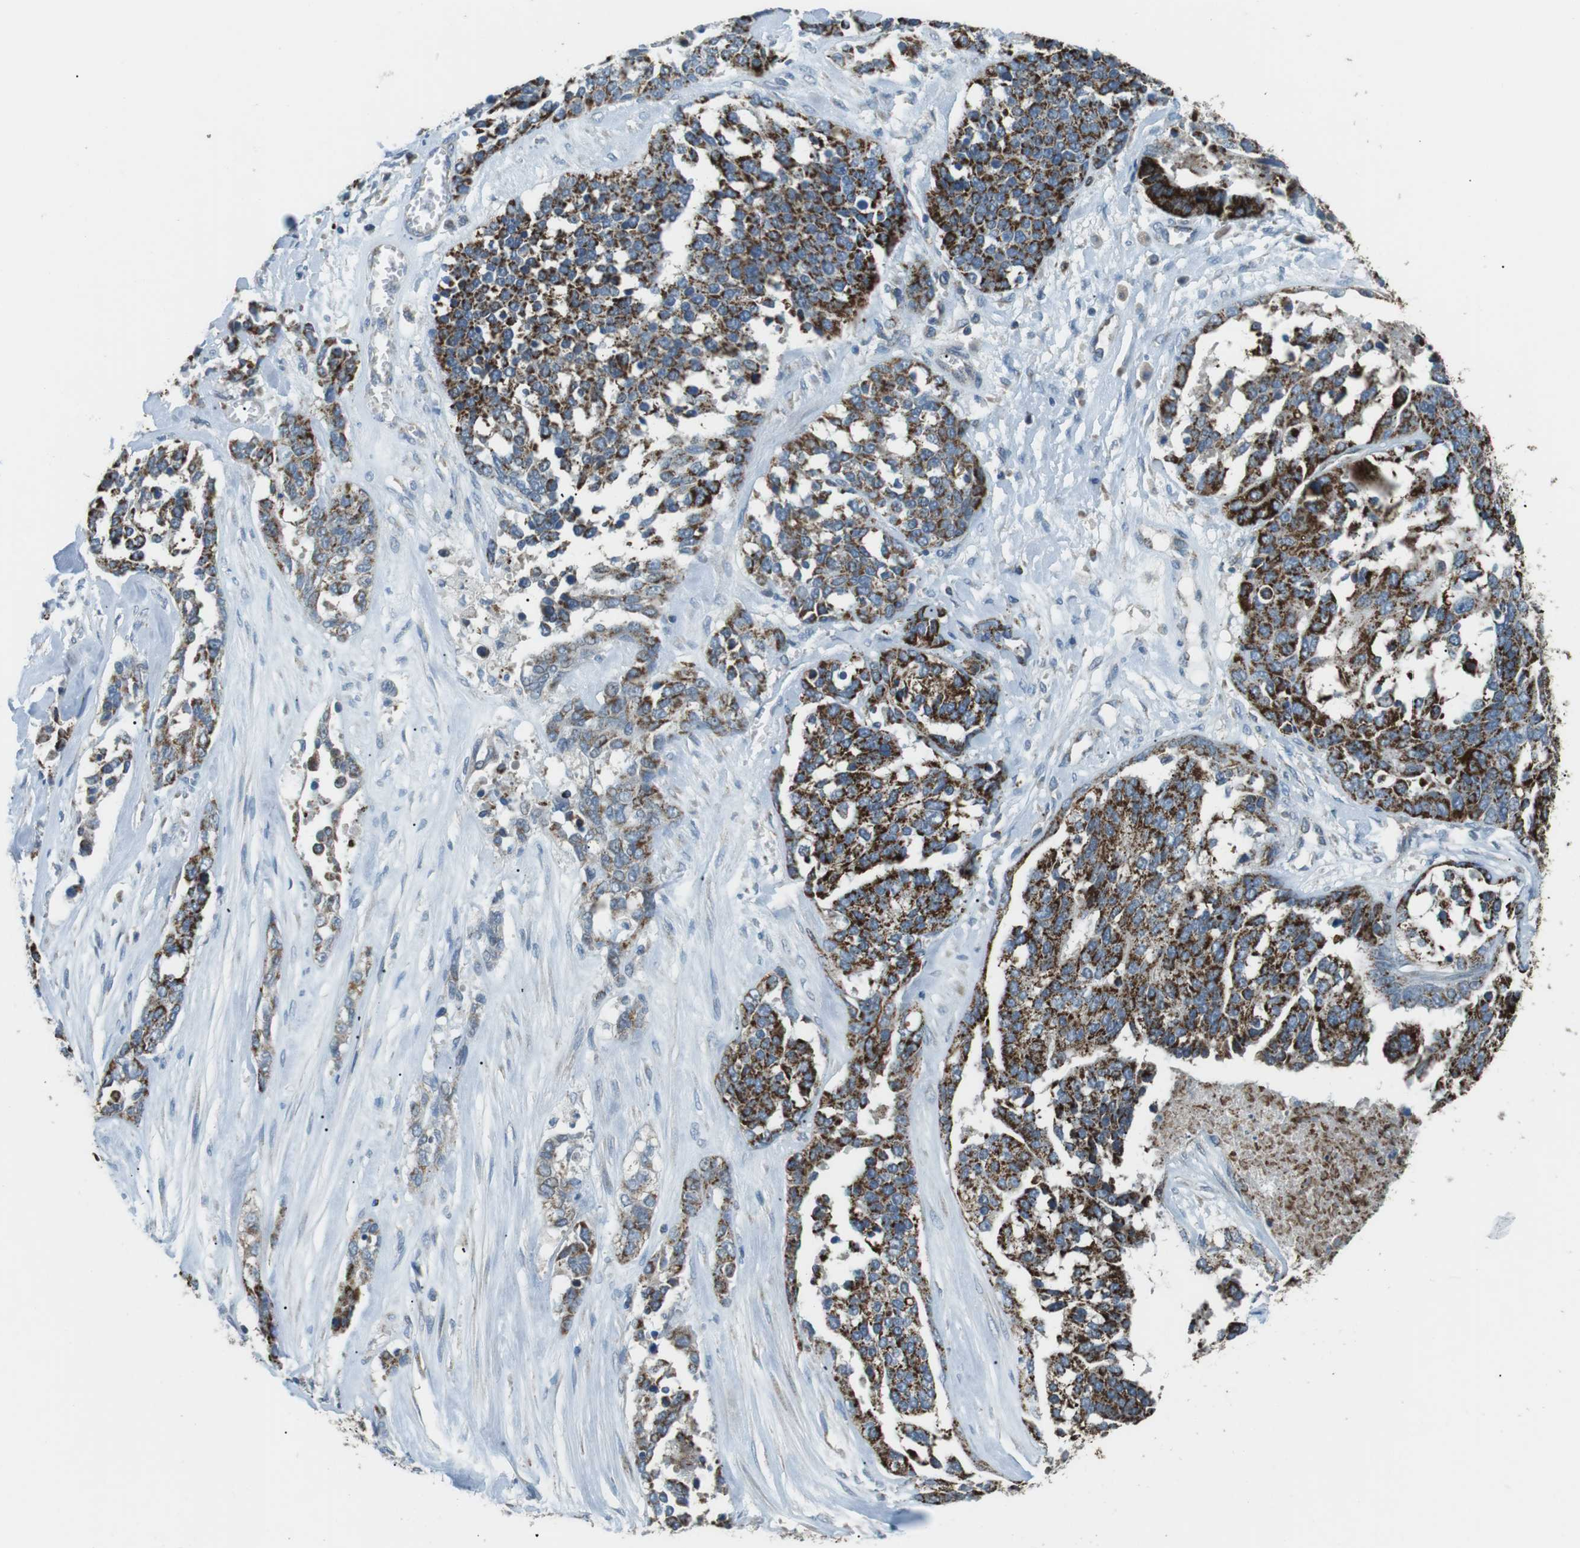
{"staining": {"intensity": "strong", "quantity": ">75%", "location": "cytoplasmic/membranous"}, "tissue": "ovarian cancer", "cell_type": "Tumor cells", "image_type": "cancer", "snomed": [{"axis": "morphology", "description": "Cystadenocarcinoma, serous, NOS"}, {"axis": "topography", "description": "Ovary"}], "caption": "Immunohistochemistry (DAB) staining of ovarian serous cystadenocarcinoma displays strong cytoplasmic/membranous protein staining in about >75% of tumor cells.", "gene": "BACE1", "patient": {"sex": "female", "age": 44}}